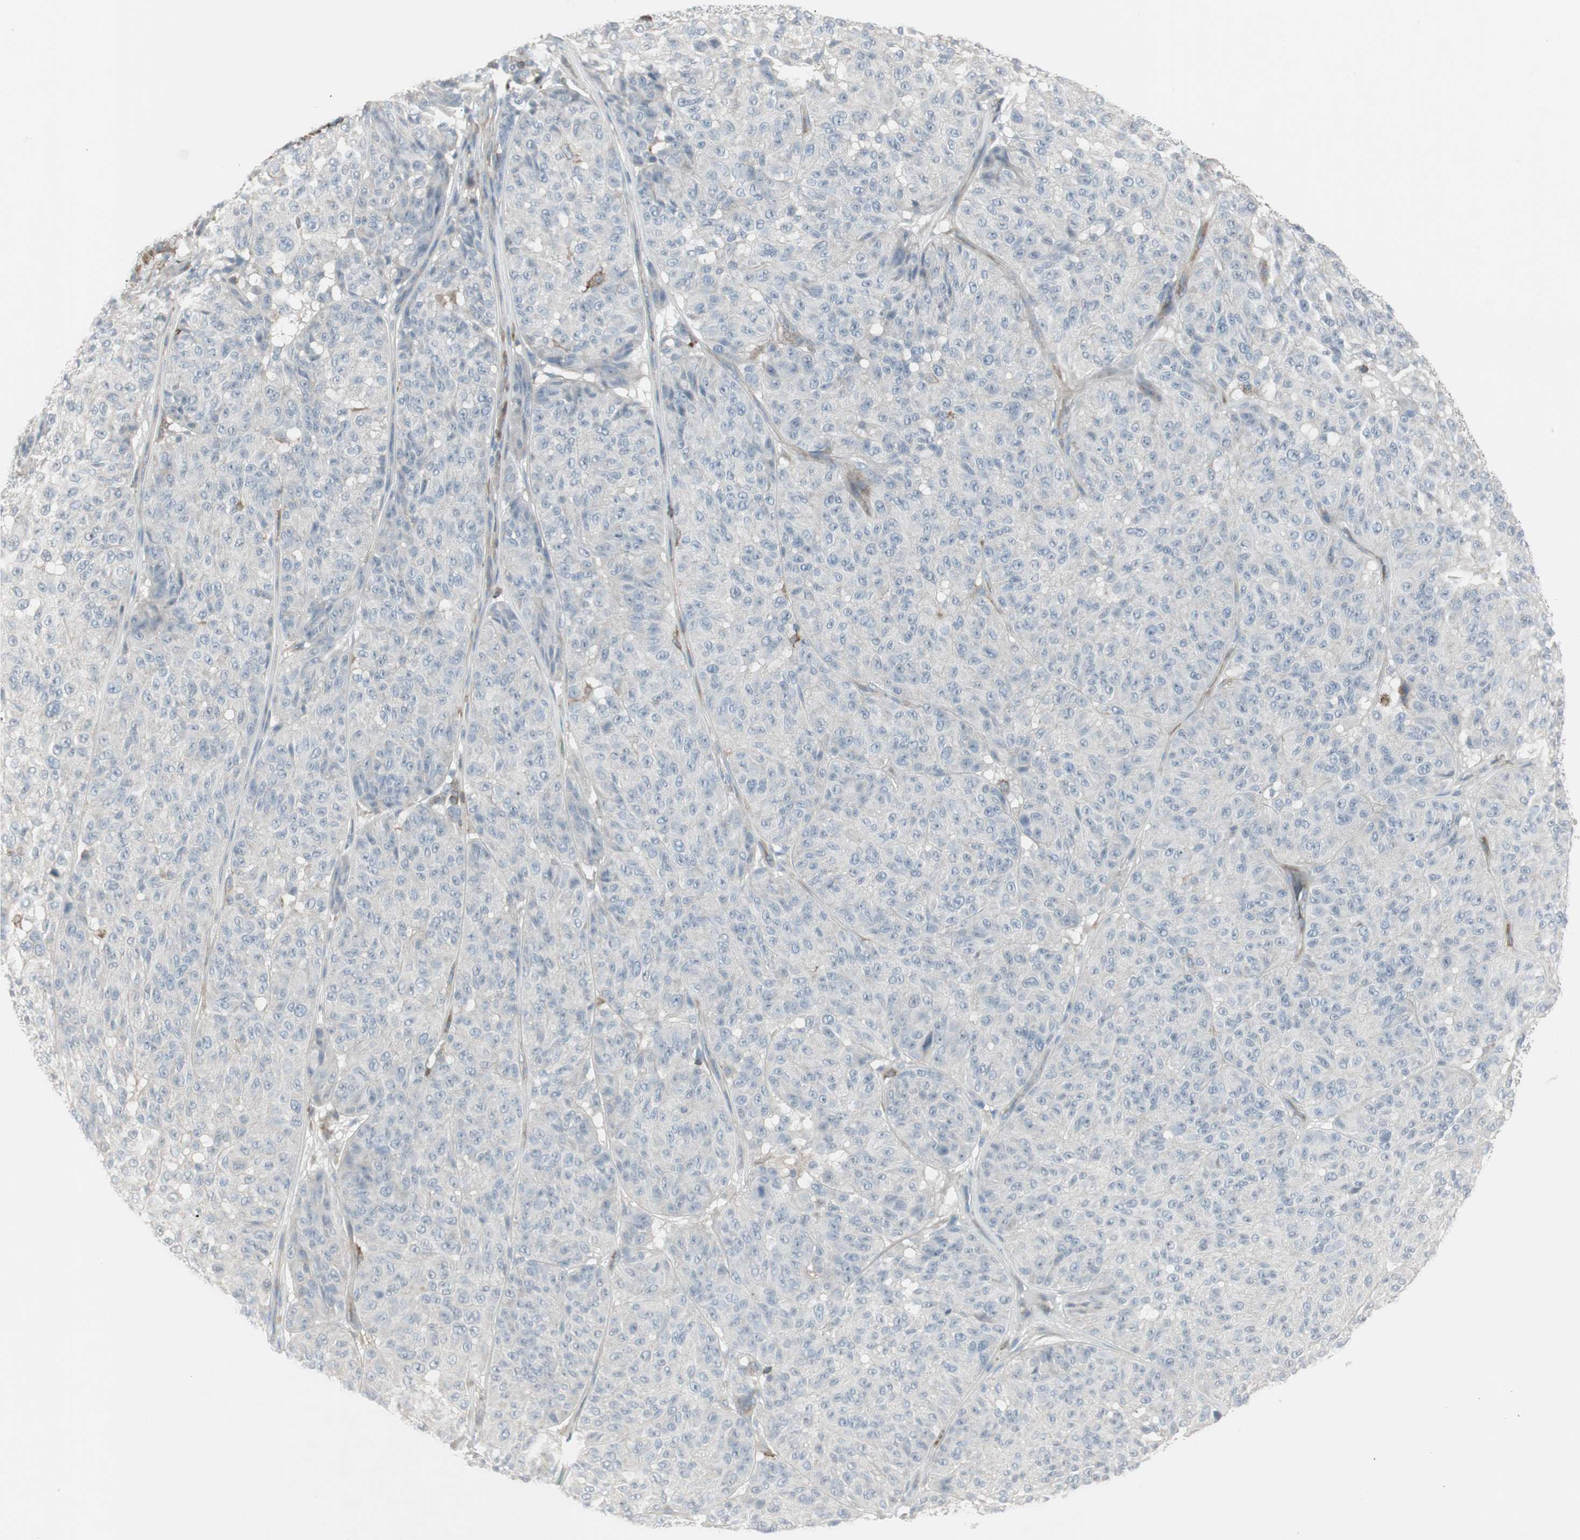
{"staining": {"intensity": "negative", "quantity": "none", "location": "none"}, "tissue": "melanoma", "cell_type": "Tumor cells", "image_type": "cancer", "snomed": [{"axis": "morphology", "description": "Malignant melanoma, NOS"}, {"axis": "topography", "description": "Skin"}], "caption": "Melanoma was stained to show a protein in brown. There is no significant staining in tumor cells.", "gene": "MAP4K4", "patient": {"sex": "female", "age": 46}}